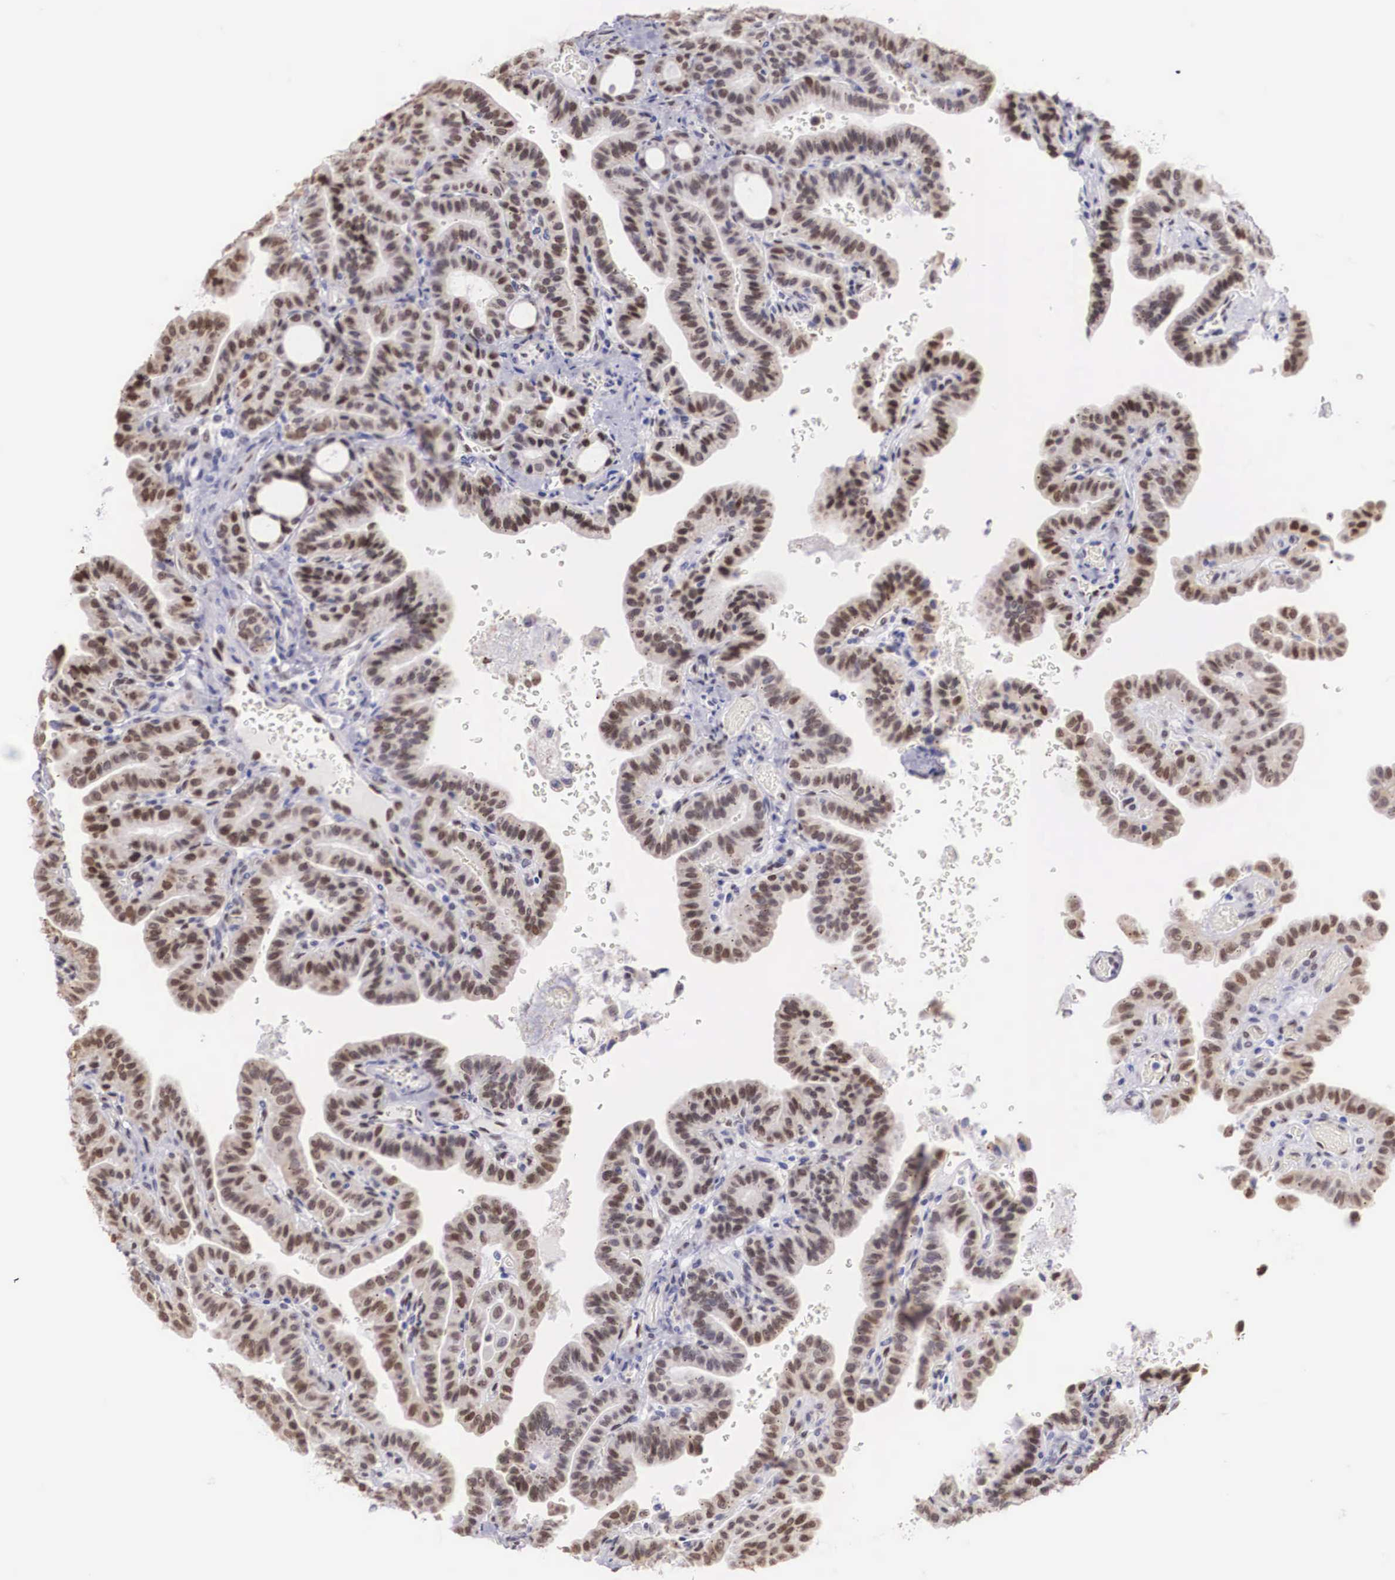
{"staining": {"intensity": "moderate", "quantity": "25%-75%", "location": "nuclear"}, "tissue": "thyroid cancer", "cell_type": "Tumor cells", "image_type": "cancer", "snomed": [{"axis": "morphology", "description": "Papillary adenocarcinoma, NOS"}, {"axis": "topography", "description": "Thyroid gland"}], "caption": "Immunohistochemical staining of thyroid cancer (papillary adenocarcinoma) displays moderate nuclear protein expression in approximately 25%-75% of tumor cells. The protein of interest is stained brown, and the nuclei are stained in blue (DAB IHC with brightfield microscopy, high magnification).", "gene": "HMGN5", "patient": {"sex": "male", "age": 87}}